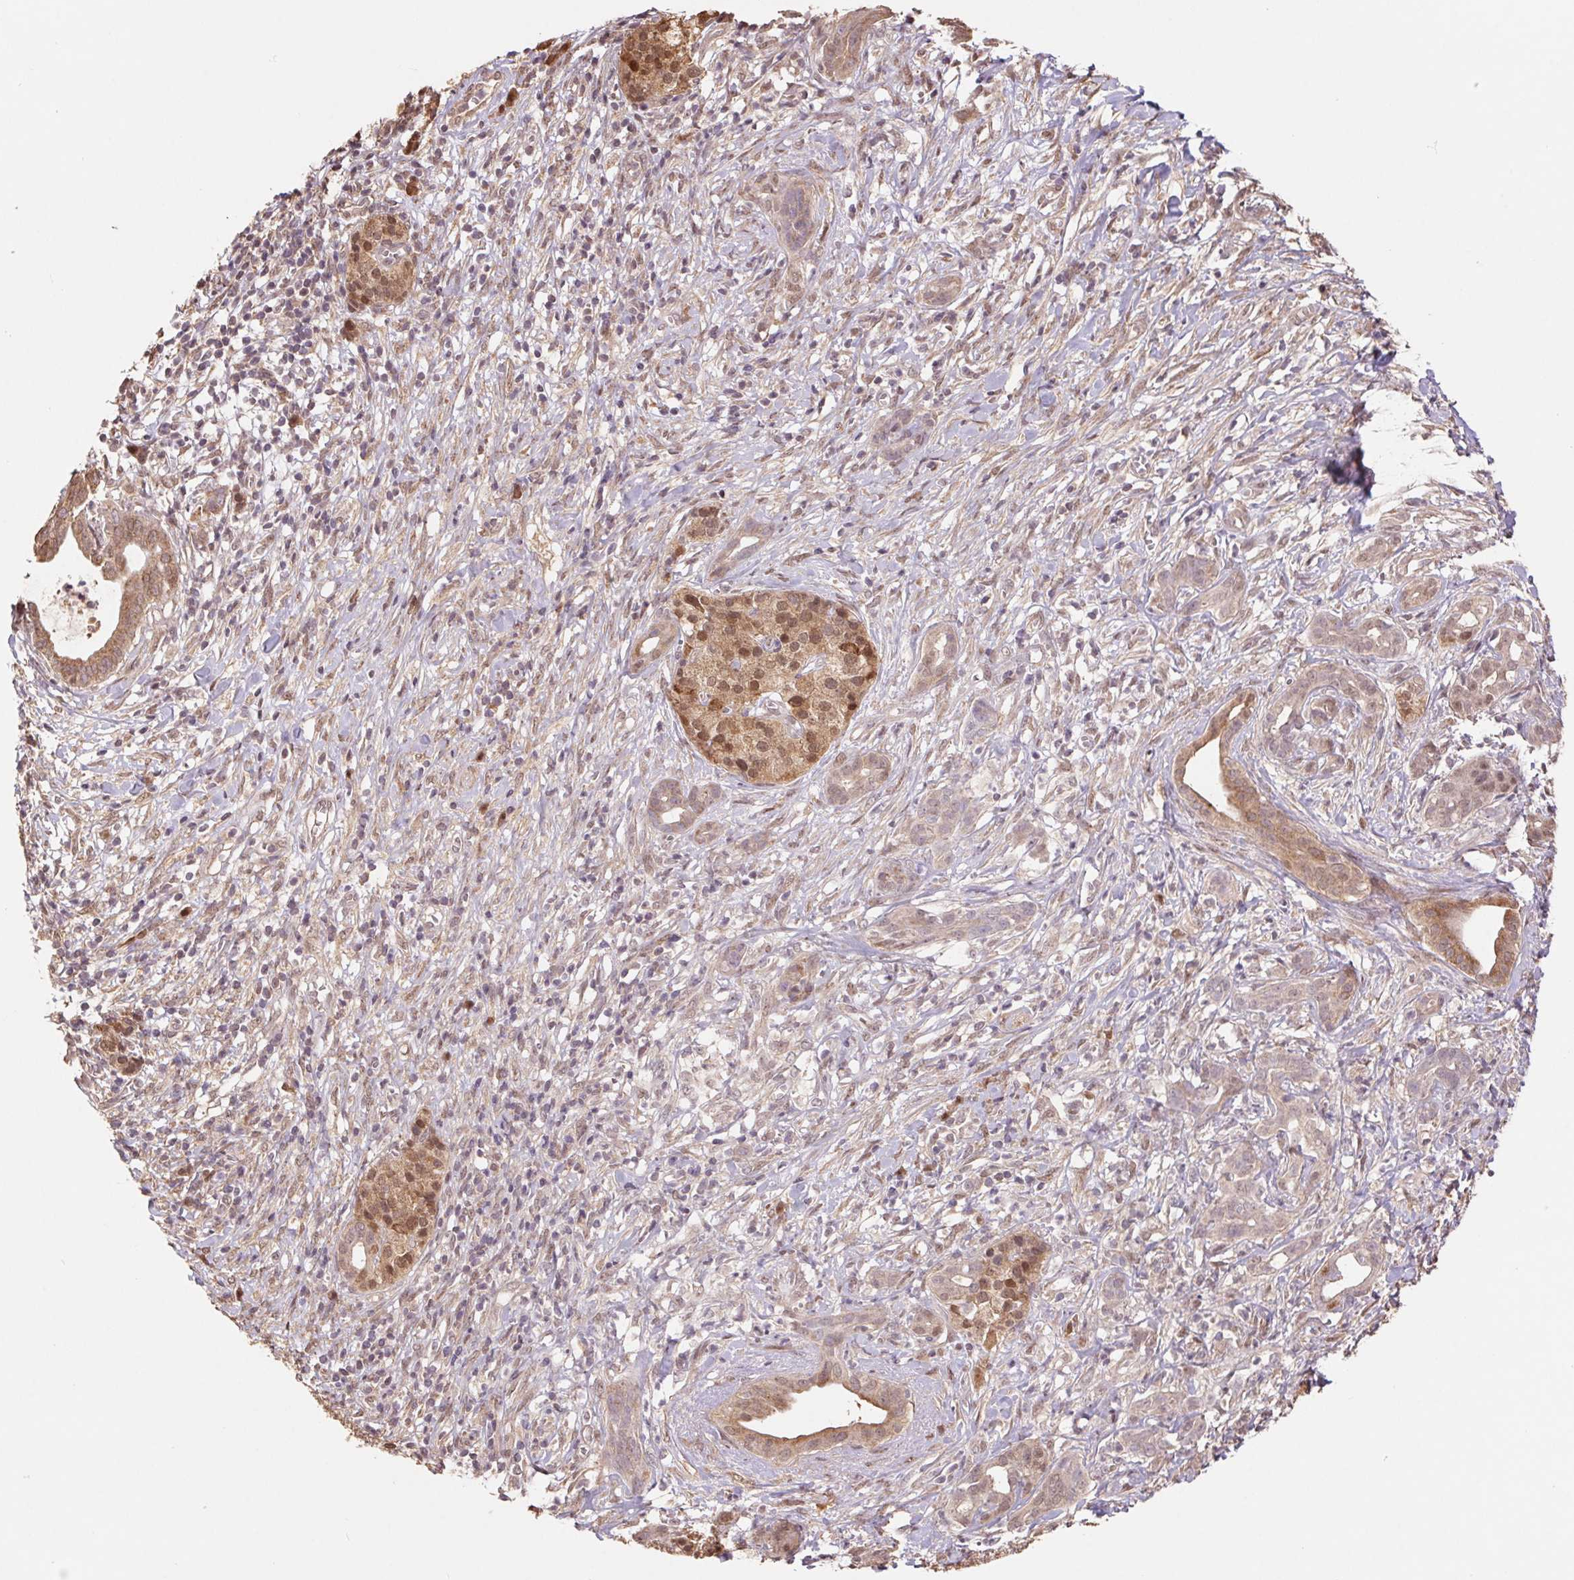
{"staining": {"intensity": "weak", "quantity": "25%-75%", "location": "nuclear"}, "tissue": "pancreatic cancer", "cell_type": "Tumor cells", "image_type": "cancer", "snomed": [{"axis": "morphology", "description": "Adenocarcinoma, NOS"}, {"axis": "topography", "description": "Pancreas"}], "caption": "Immunohistochemical staining of human pancreatic cancer exhibits weak nuclear protein positivity in approximately 25%-75% of tumor cells. (DAB = brown stain, brightfield microscopy at high magnification).", "gene": "CUTA", "patient": {"sex": "male", "age": 61}}